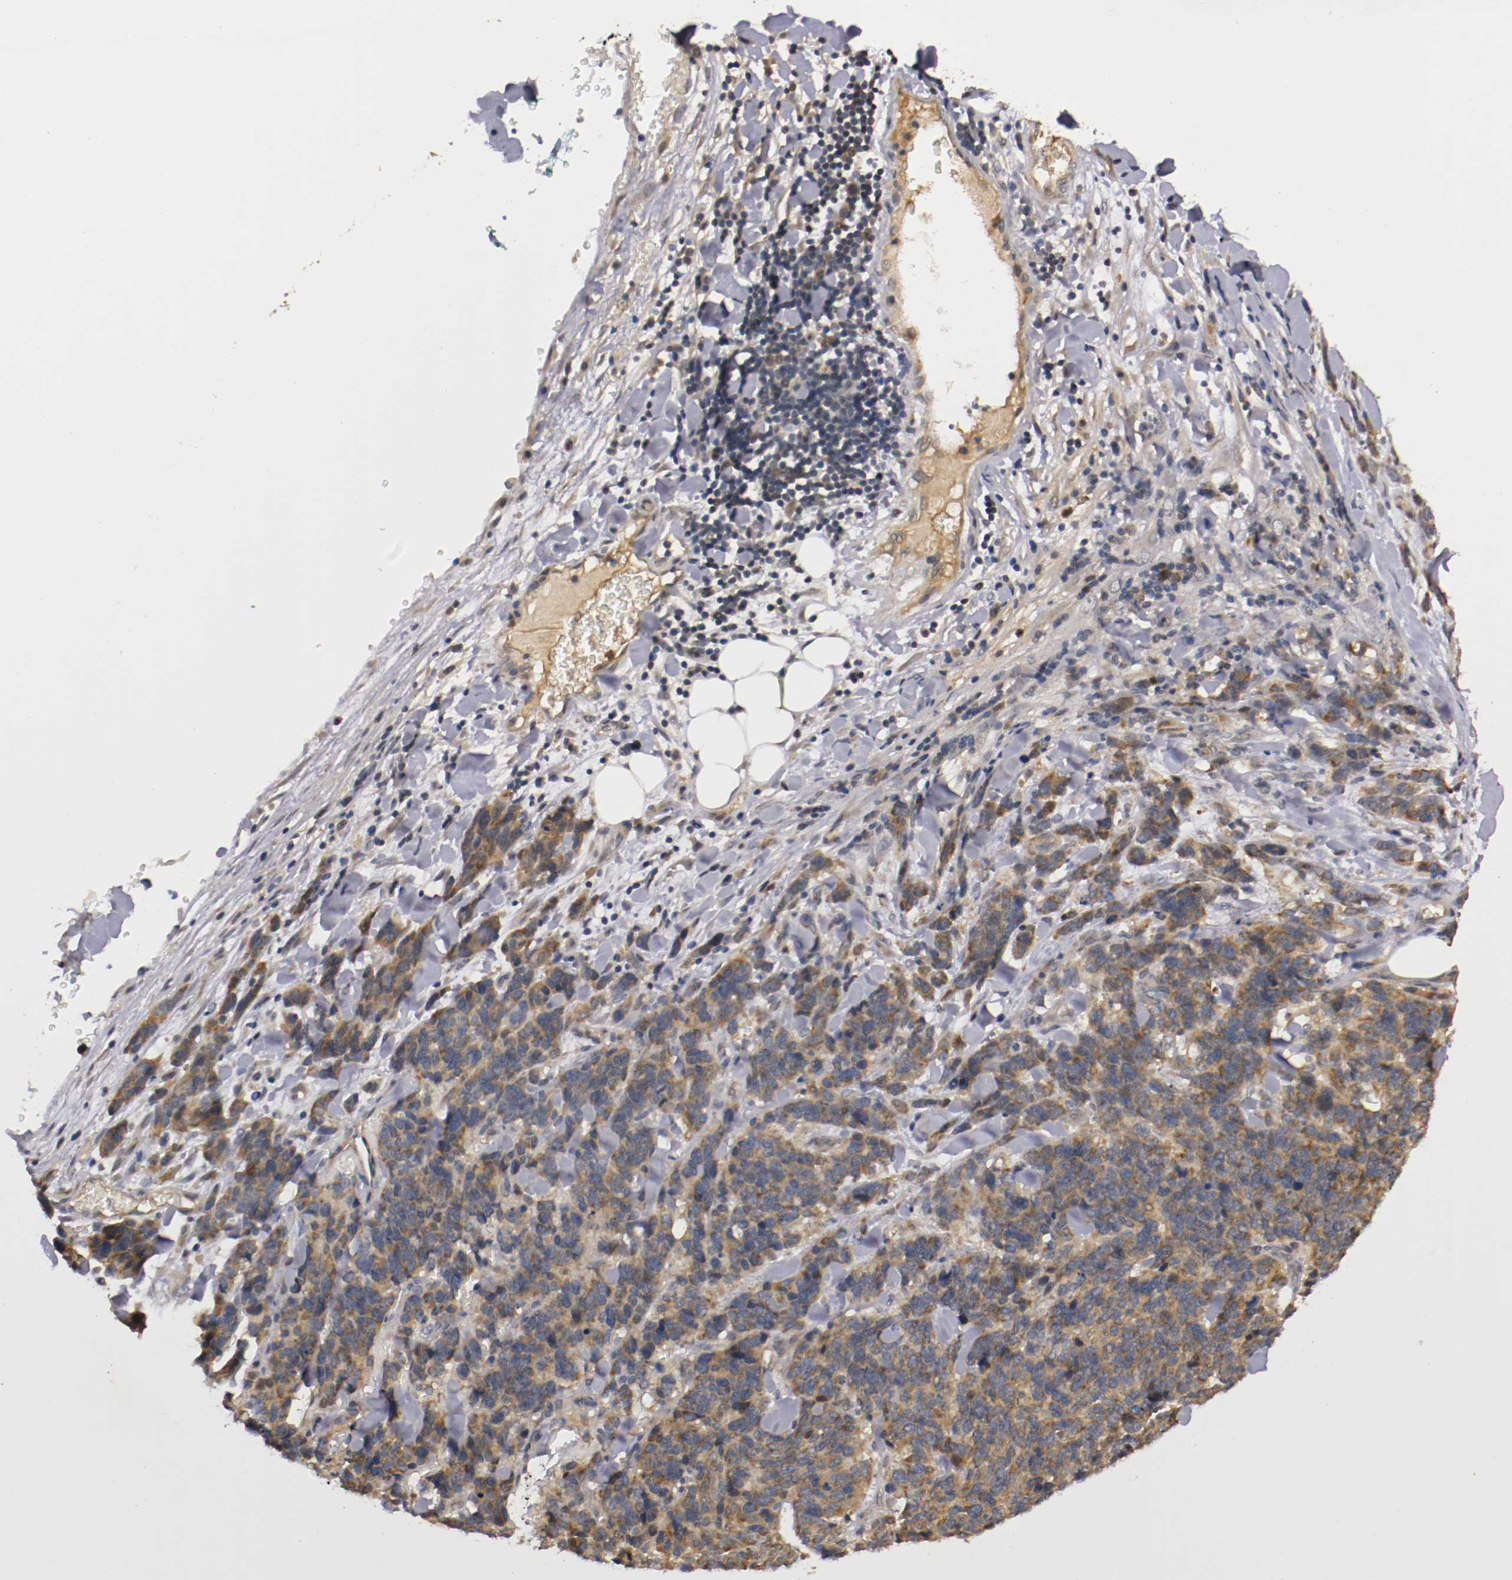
{"staining": {"intensity": "weak", "quantity": "25%-75%", "location": "cytoplasmic/membranous"}, "tissue": "lung cancer", "cell_type": "Tumor cells", "image_type": "cancer", "snomed": [{"axis": "morphology", "description": "Neoplasm, malignant, NOS"}, {"axis": "topography", "description": "Lung"}], "caption": "Brown immunohistochemical staining in lung cancer (neoplasm (malignant)) exhibits weak cytoplasmic/membranous expression in about 25%-75% of tumor cells. Ihc stains the protein in brown and the nuclei are stained blue.", "gene": "TNFRSF1B", "patient": {"sex": "female", "age": 58}}